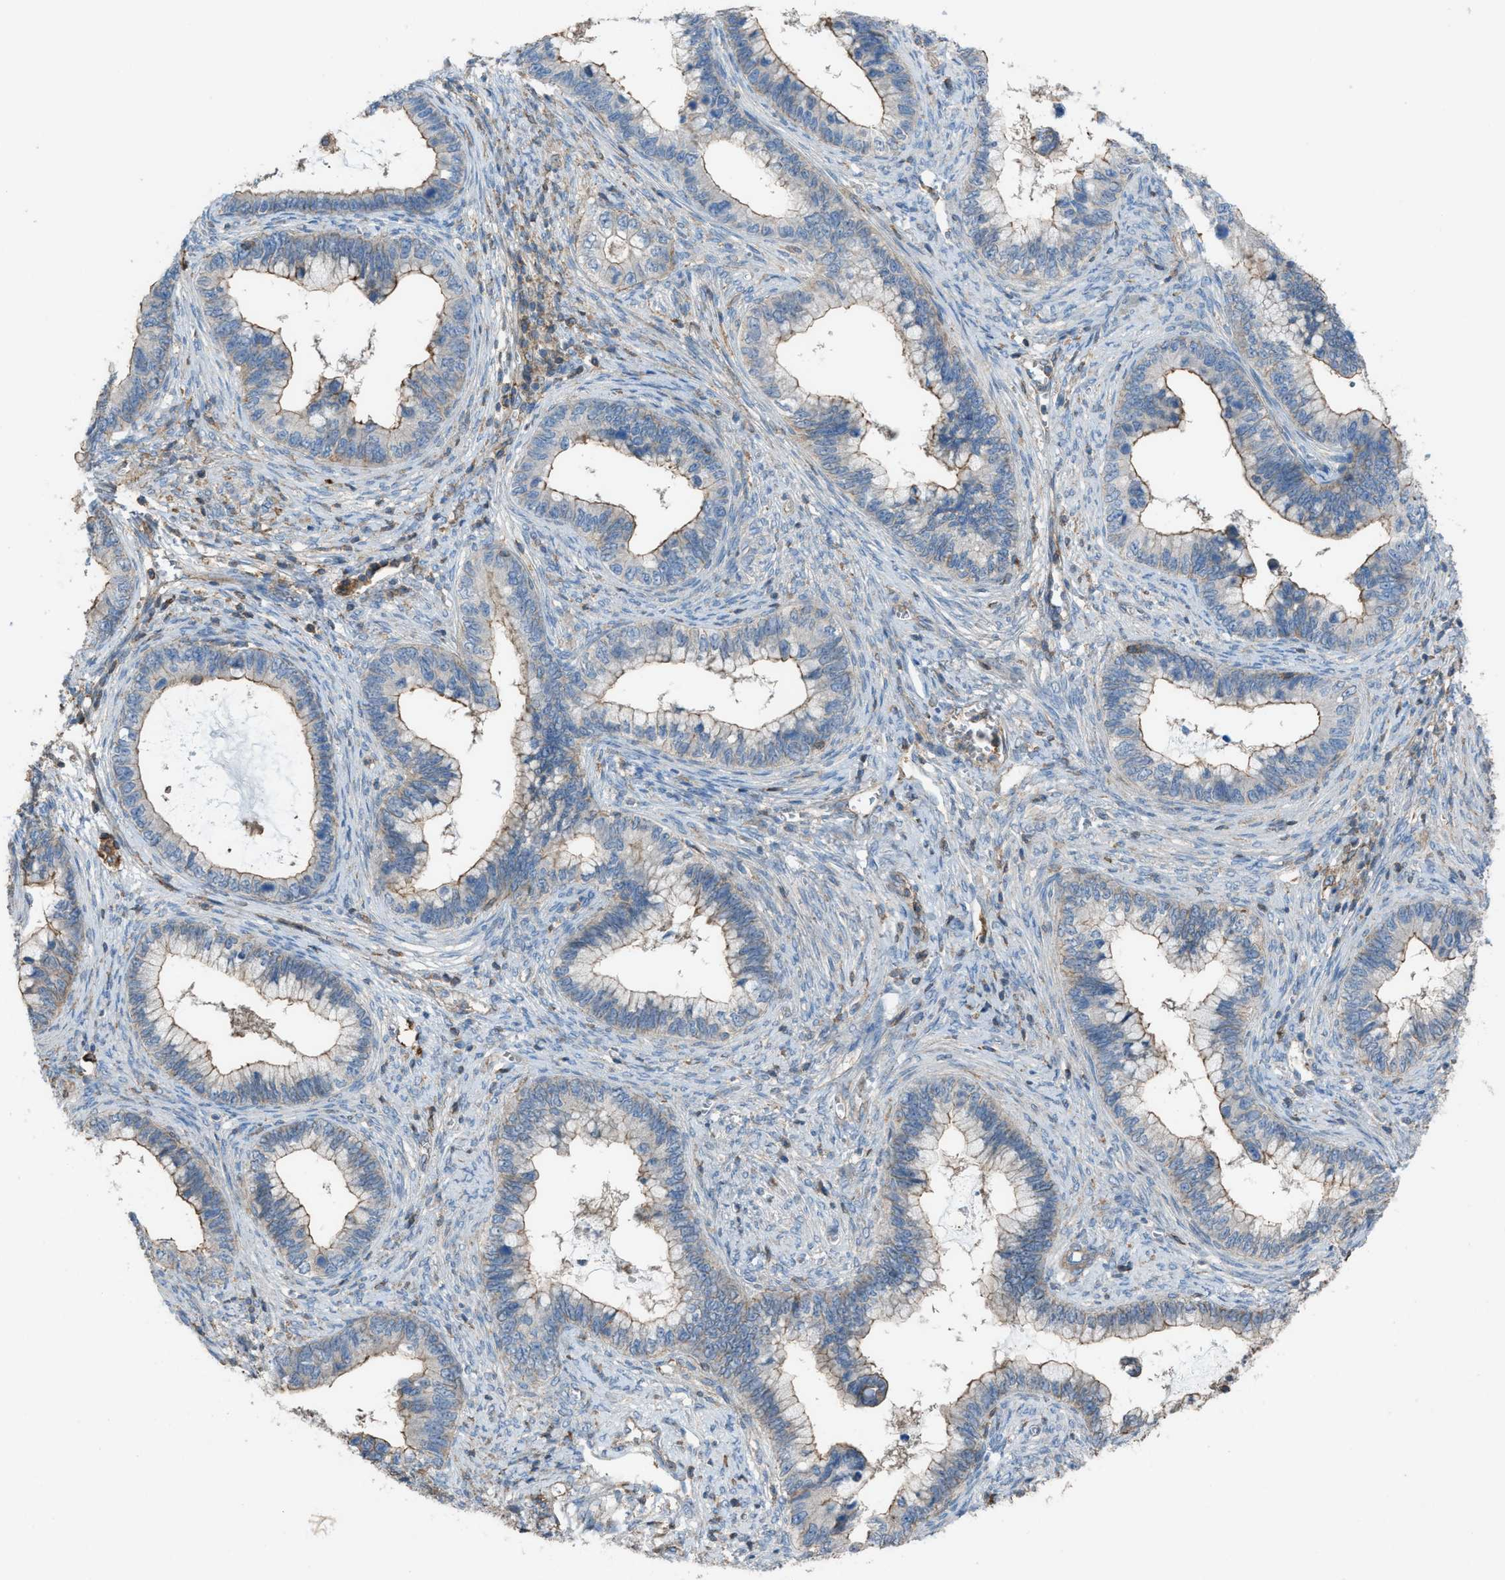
{"staining": {"intensity": "weak", "quantity": ">75%", "location": "cytoplasmic/membranous"}, "tissue": "cervical cancer", "cell_type": "Tumor cells", "image_type": "cancer", "snomed": [{"axis": "morphology", "description": "Adenocarcinoma, NOS"}, {"axis": "topography", "description": "Cervix"}], "caption": "Protein expression analysis of human cervical cancer (adenocarcinoma) reveals weak cytoplasmic/membranous staining in approximately >75% of tumor cells.", "gene": "NCK2", "patient": {"sex": "female", "age": 44}}